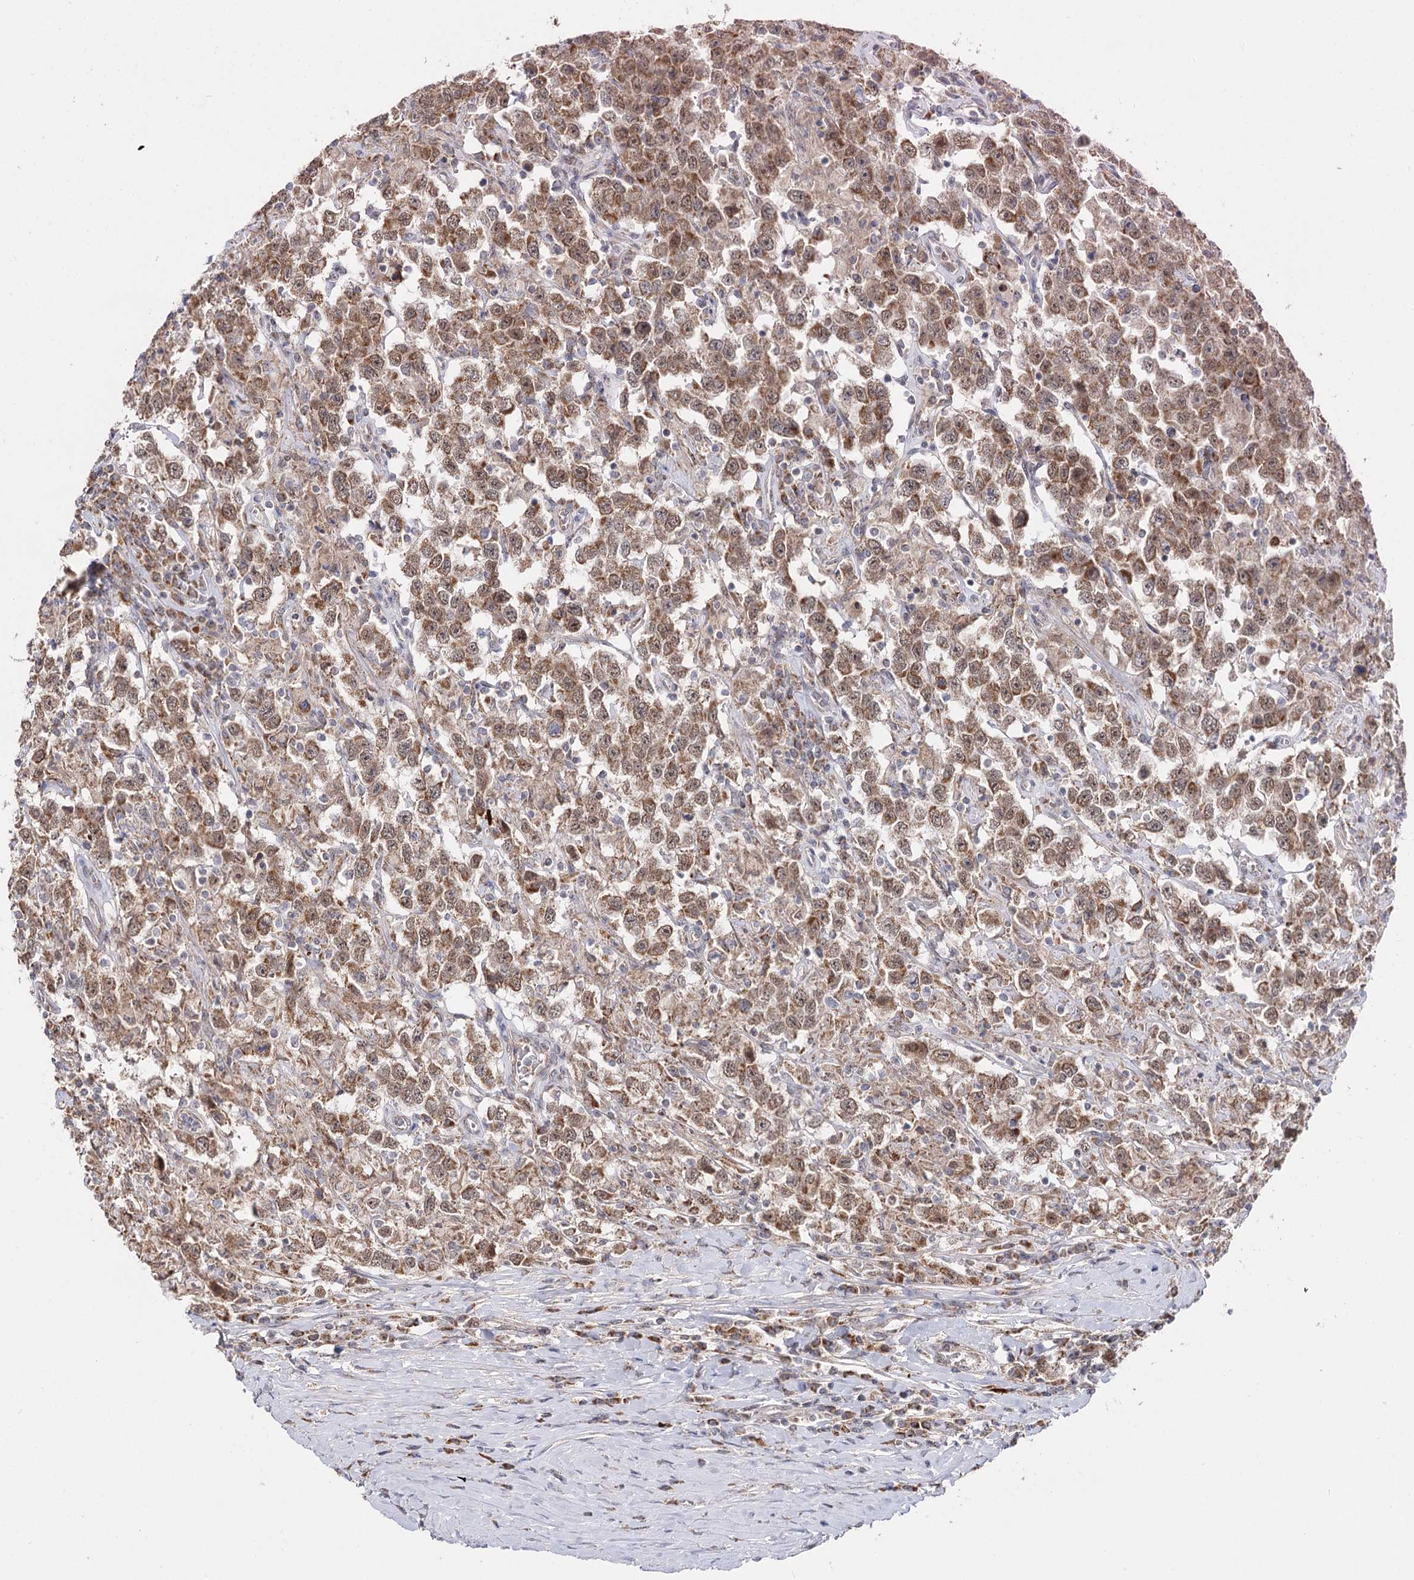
{"staining": {"intensity": "moderate", "quantity": ">75%", "location": "cytoplasmic/membranous"}, "tissue": "testis cancer", "cell_type": "Tumor cells", "image_type": "cancer", "snomed": [{"axis": "morphology", "description": "Seminoma, NOS"}, {"axis": "topography", "description": "Testis"}], "caption": "About >75% of tumor cells in seminoma (testis) display moderate cytoplasmic/membranous protein positivity as visualized by brown immunohistochemical staining.", "gene": "CBR4", "patient": {"sex": "male", "age": 41}}